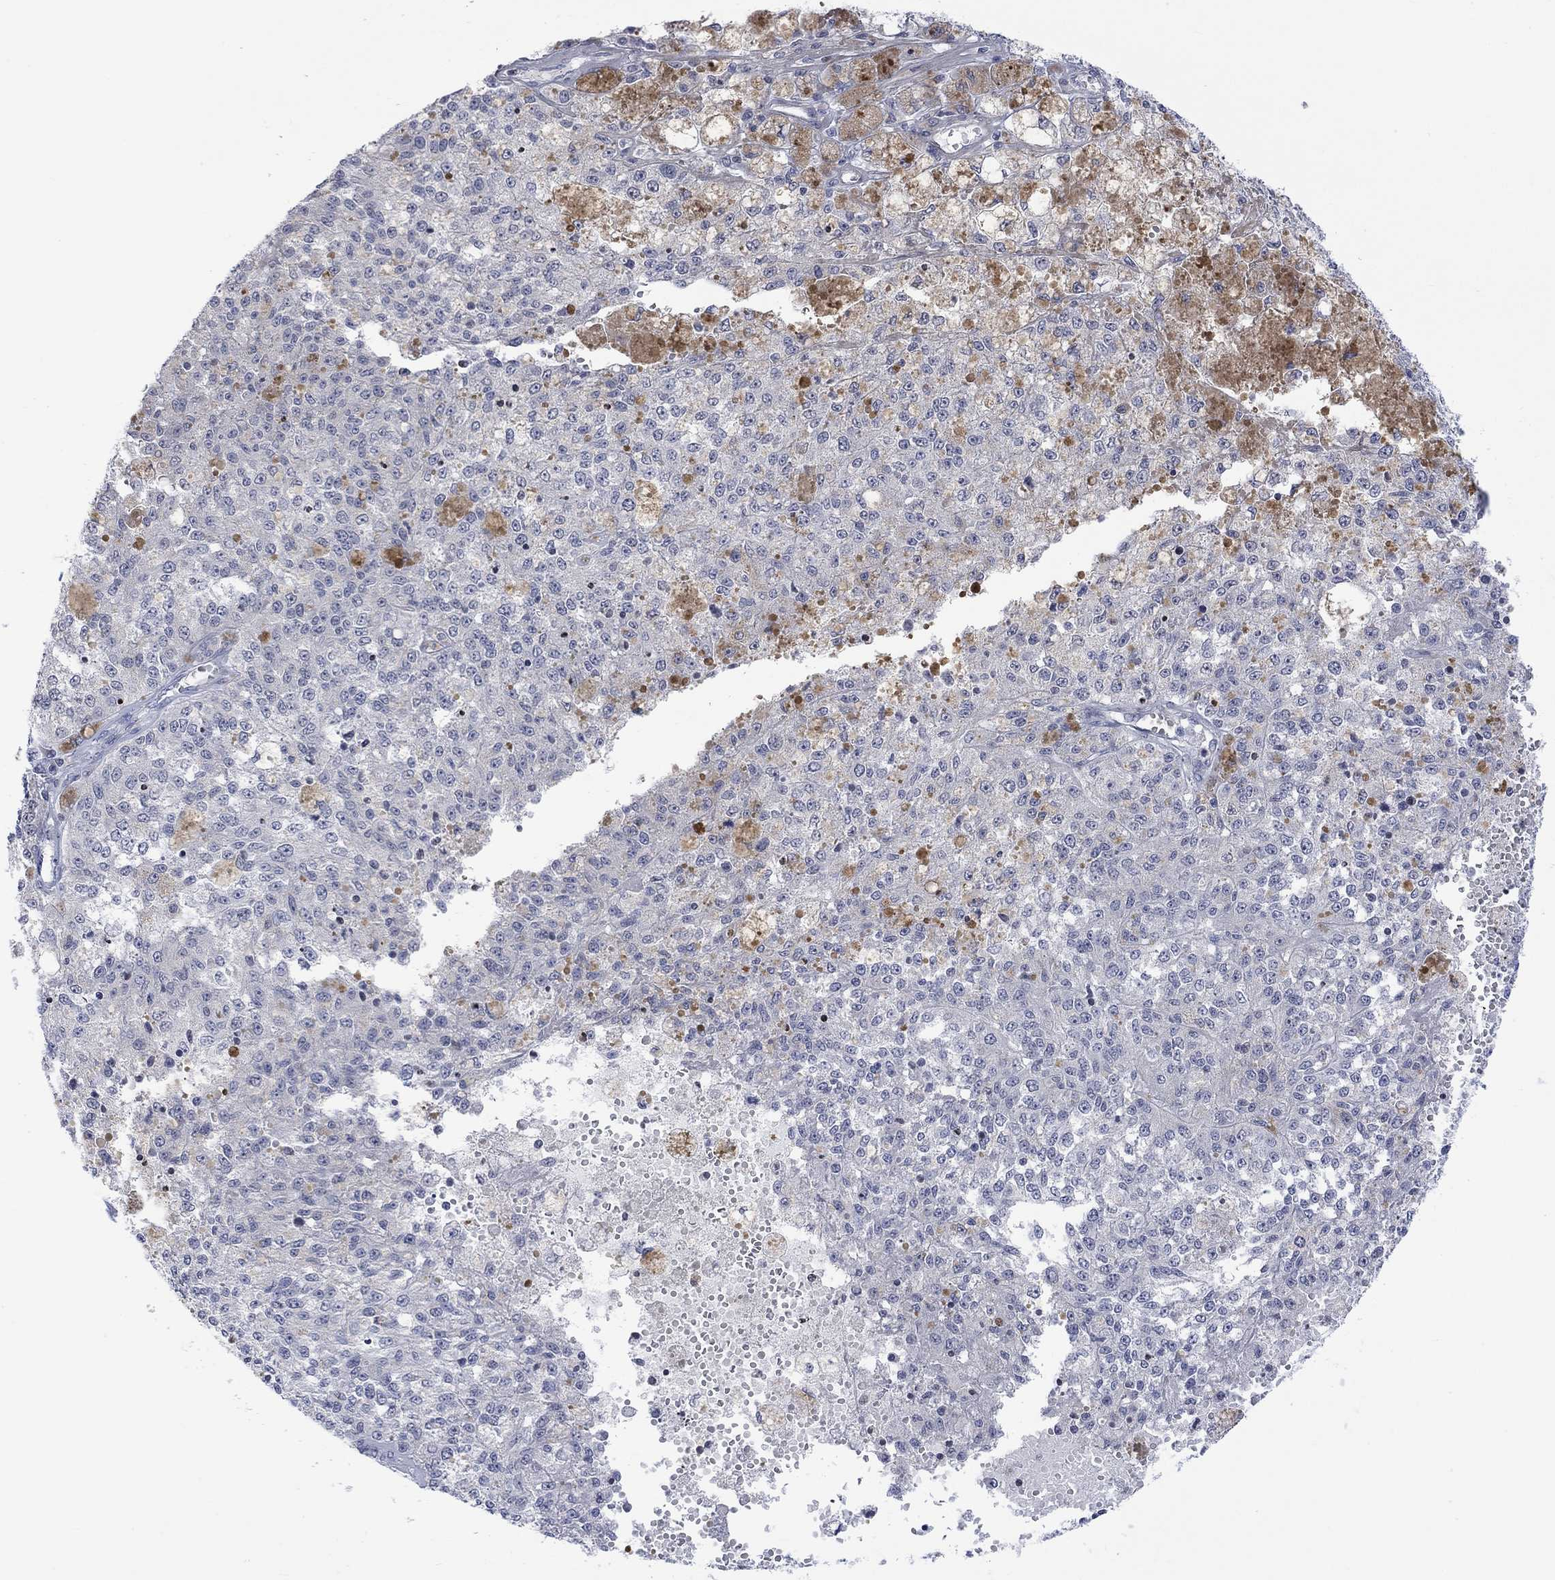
{"staining": {"intensity": "negative", "quantity": "none", "location": "none"}, "tissue": "melanoma", "cell_type": "Tumor cells", "image_type": "cancer", "snomed": [{"axis": "morphology", "description": "Malignant melanoma, Metastatic site"}, {"axis": "topography", "description": "Lymph node"}], "caption": "This histopathology image is of melanoma stained with IHC to label a protein in brown with the nuclei are counter-stained blue. There is no staining in tumor cells.", "gene": "DCX", "patient": {"sex": "female", "age": 64}}